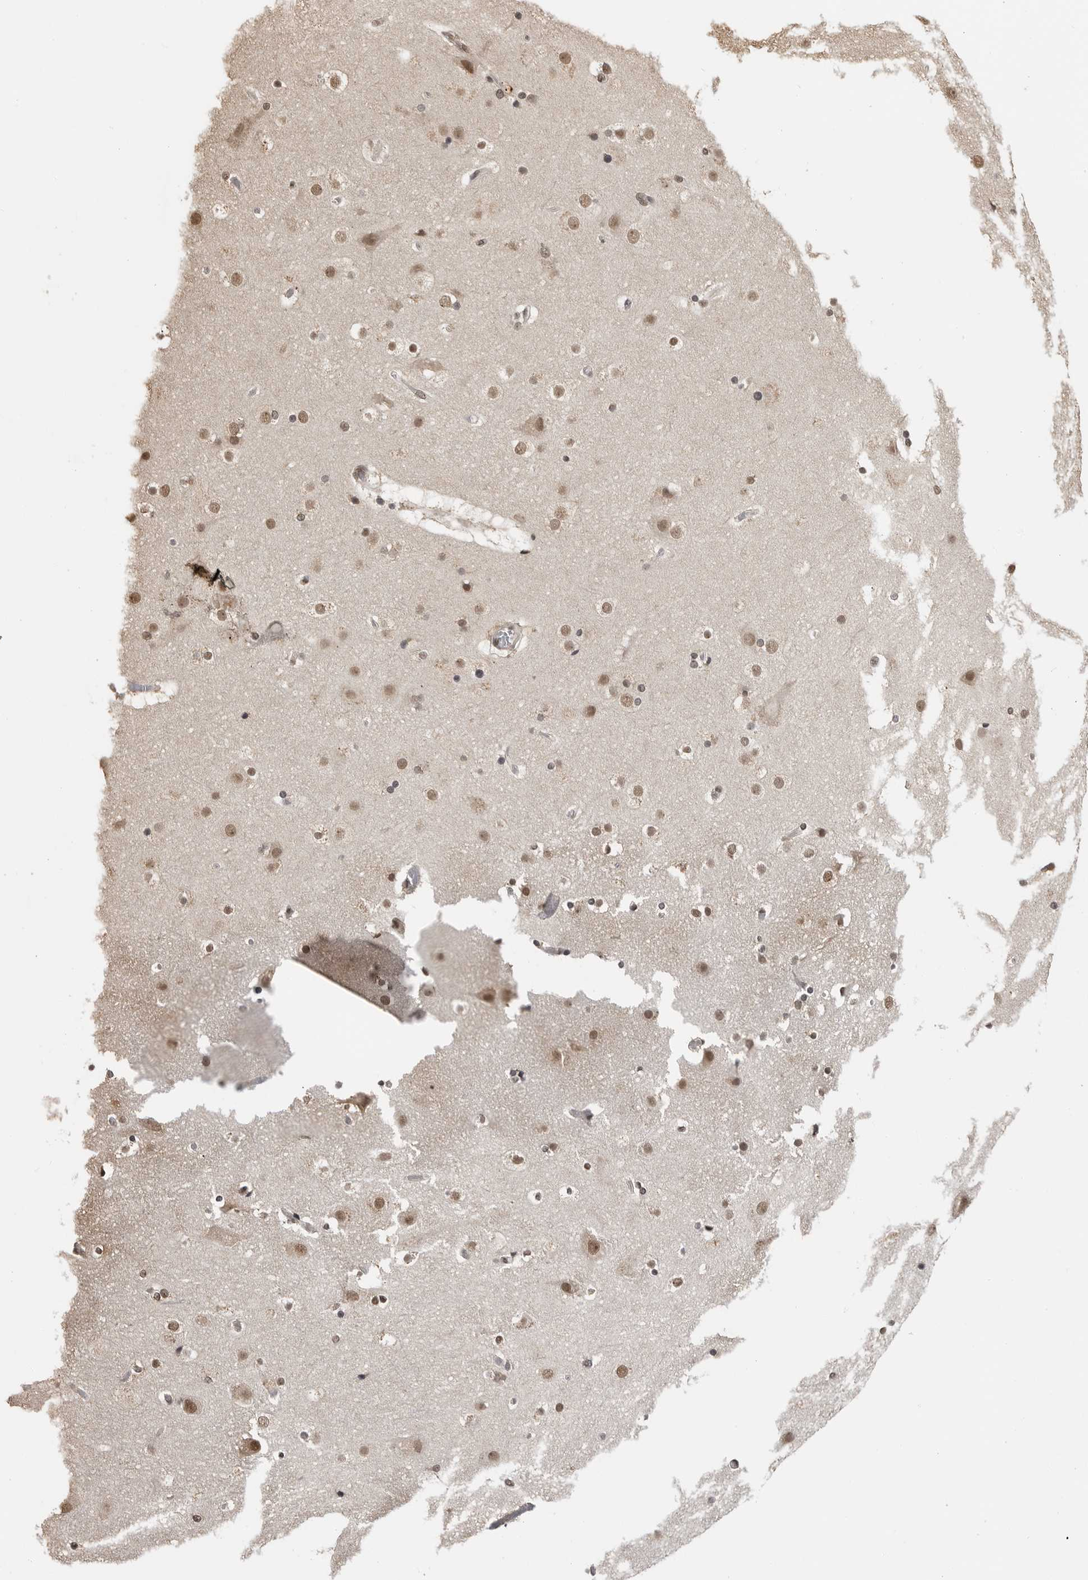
{"staining": {"intensity": "moderate", "quantity": ">75%", "location": "cytoplasmic/membranous,nuclear"}, "tissue": "cerebral cortex", "cell_type": "Endothelial cells", "image_type": "normal", "snomed": [{"axis": "morphology", "description": "Normal tissue, NOS"}, {"axis": "topography", "description": "Cerebral cortex"}], "caption": "A histopathology image of cerebral cortex stained for a protein displays moderate cytoplasmic/membranous,nuclear brown staining in endothelial cells. The staining is performed using DAB (3,3'-diaminobenzidine) brown chromogen to label protein expression. The nuclei are counter-stained blue using hematoxylin.", "gene": "CLOCK", "patient": {"sex": "male", "age": 57}}